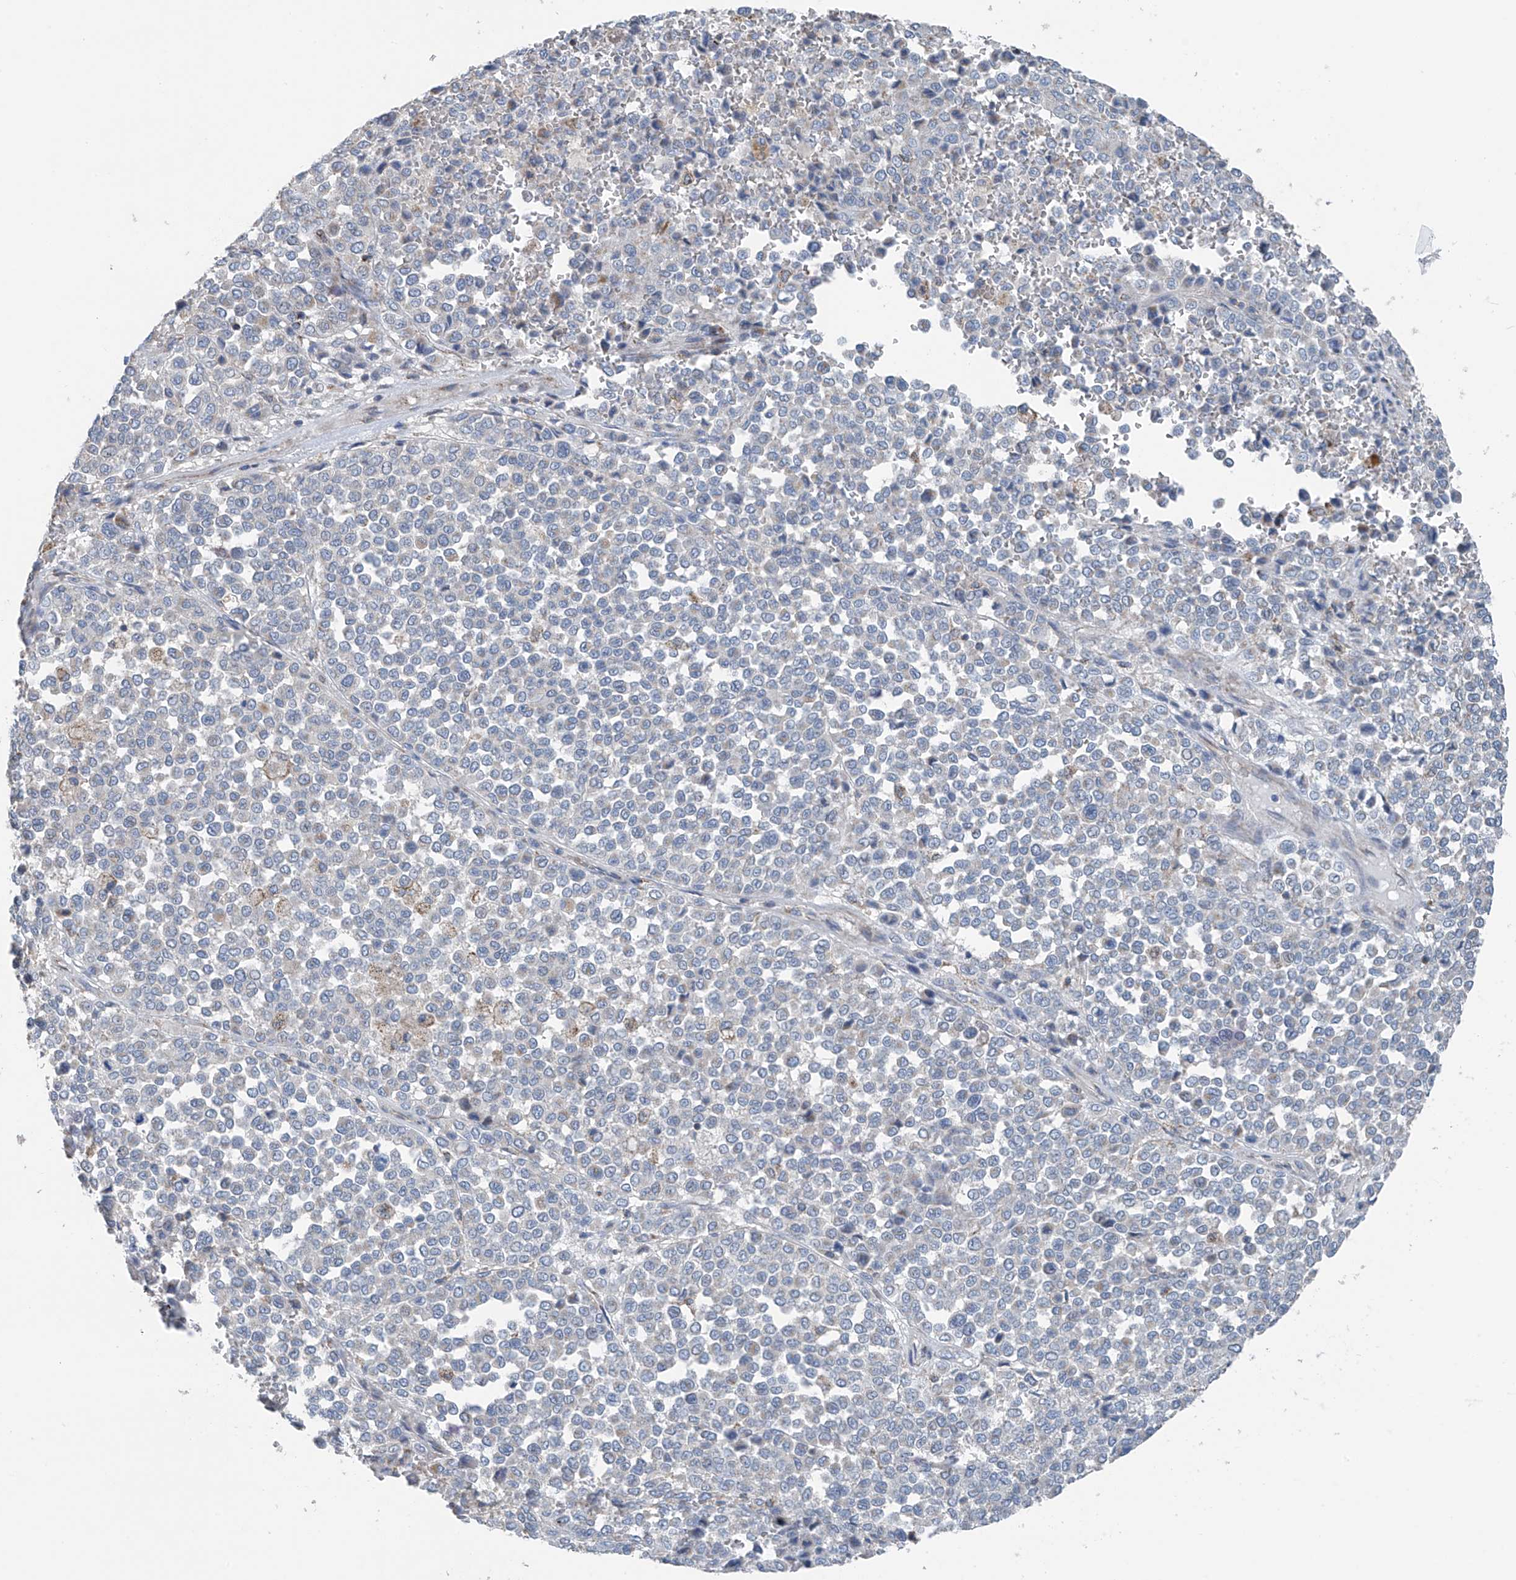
{"staining": {"intensity": "negative", "quantity": "none", "location": "none"}, "tissue": "melanoma", "cell_type": "Tumor cells", "image_type": "cancer", "snomed": [{"axis": "morphology", "description": "Malignant melanoma, Metastatic site"}, {"axis": "topography", "description": "Pancreas"}], "caption": "Protein analysis of melanoma displays no significant staining in tumor cells.", "gene": "SYN3", "patient": {"sex": "female", "age": 30}}